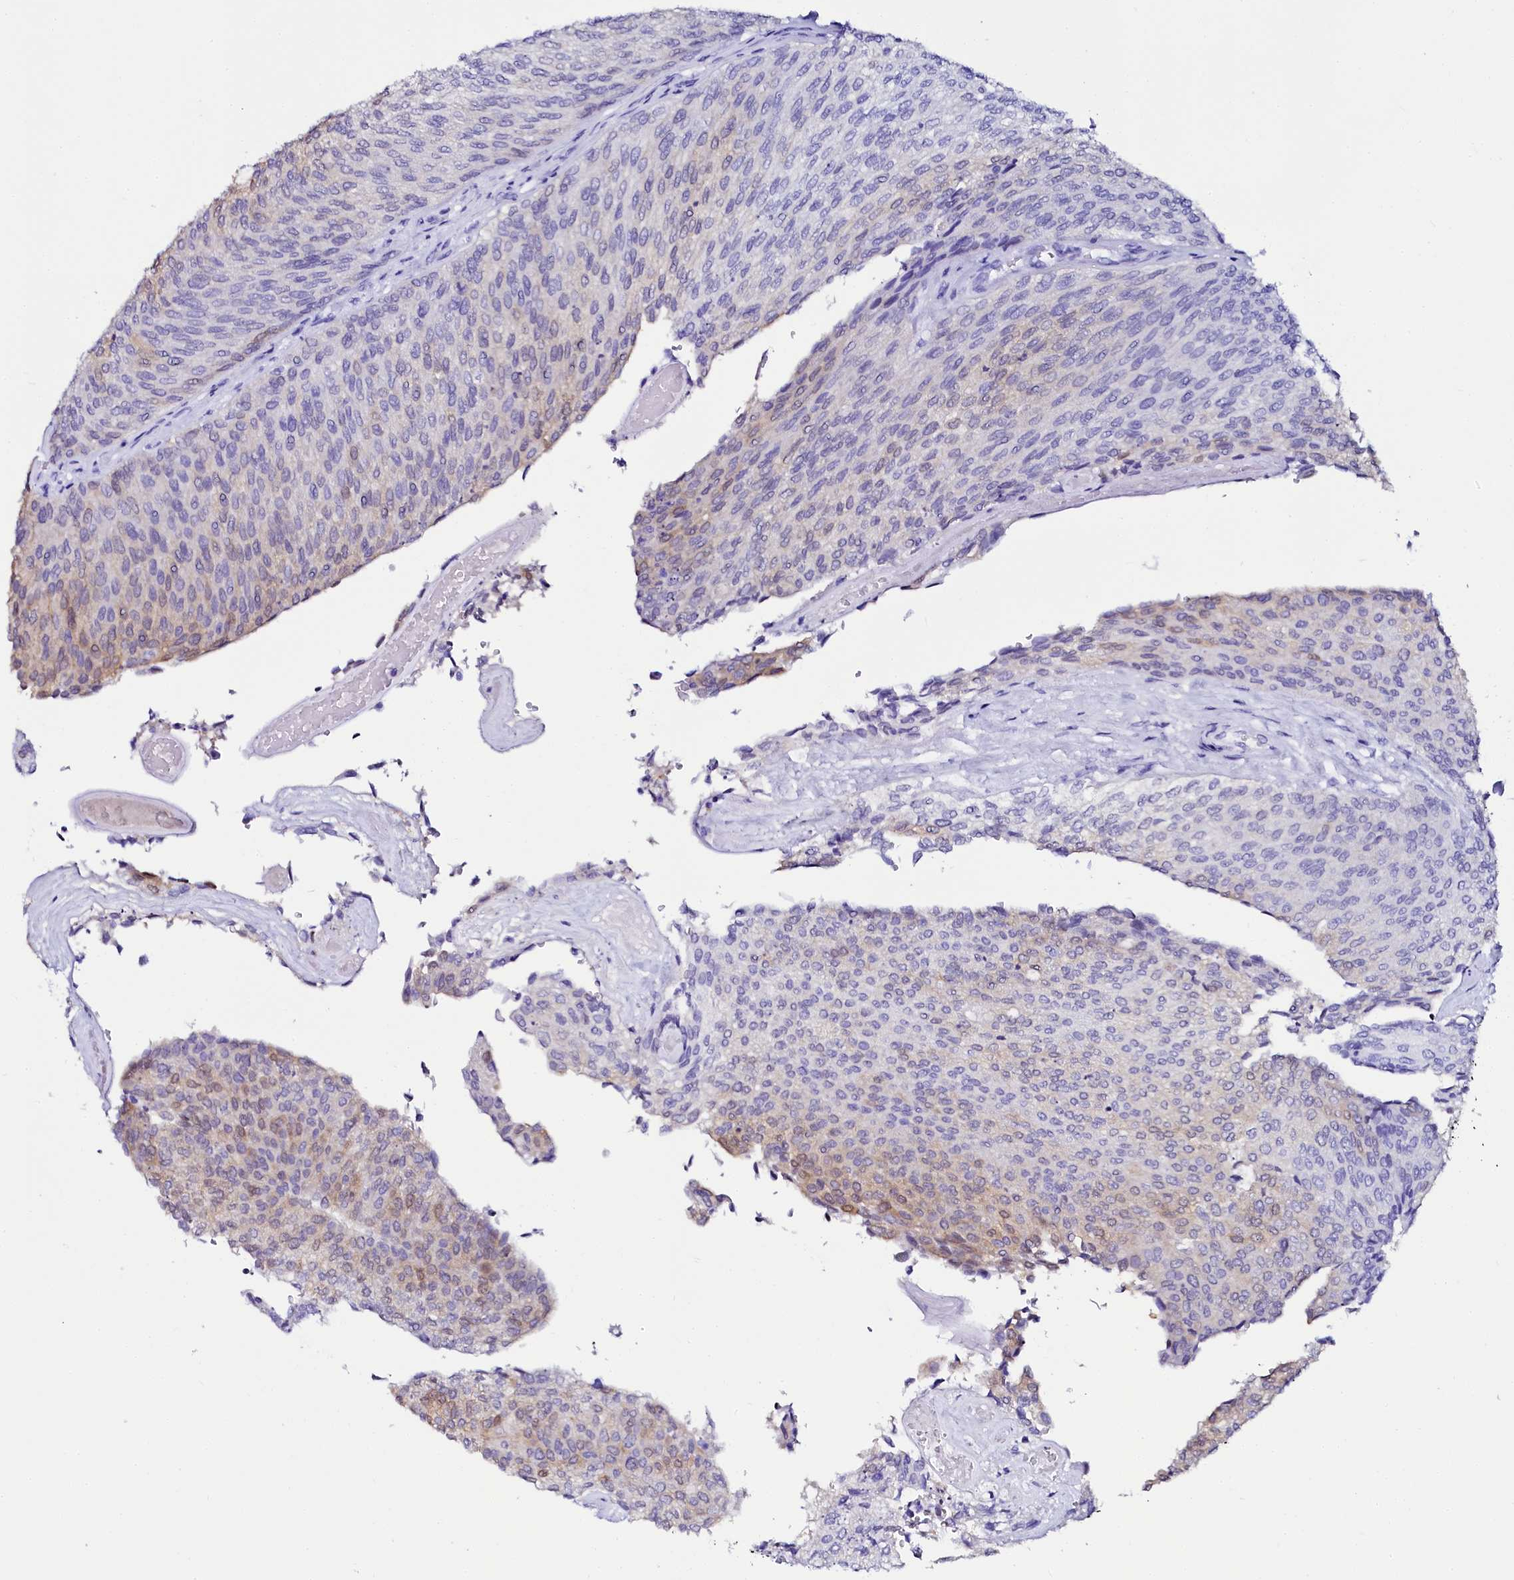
{"staining": {"intensity": "weak", "quantity": "<25%", "location": "cytoplasmic/membranous"}, "tissue": "urothelial cancer", "cell_type": "Tumor cells", "image_type": "cancer", "snomed": [{"axis": "morphology", "description": "Urothelial carcinoma, Low grade"}, {"axis": "topography", "description": "Urinary bladder"}], "caption": "Low-grade urothelial carcinoma was stained to show a protein in brown. There is no significant expression in tumor cells.", "gene": "SORD", "patient": {"sex": "female", "age": 79}}